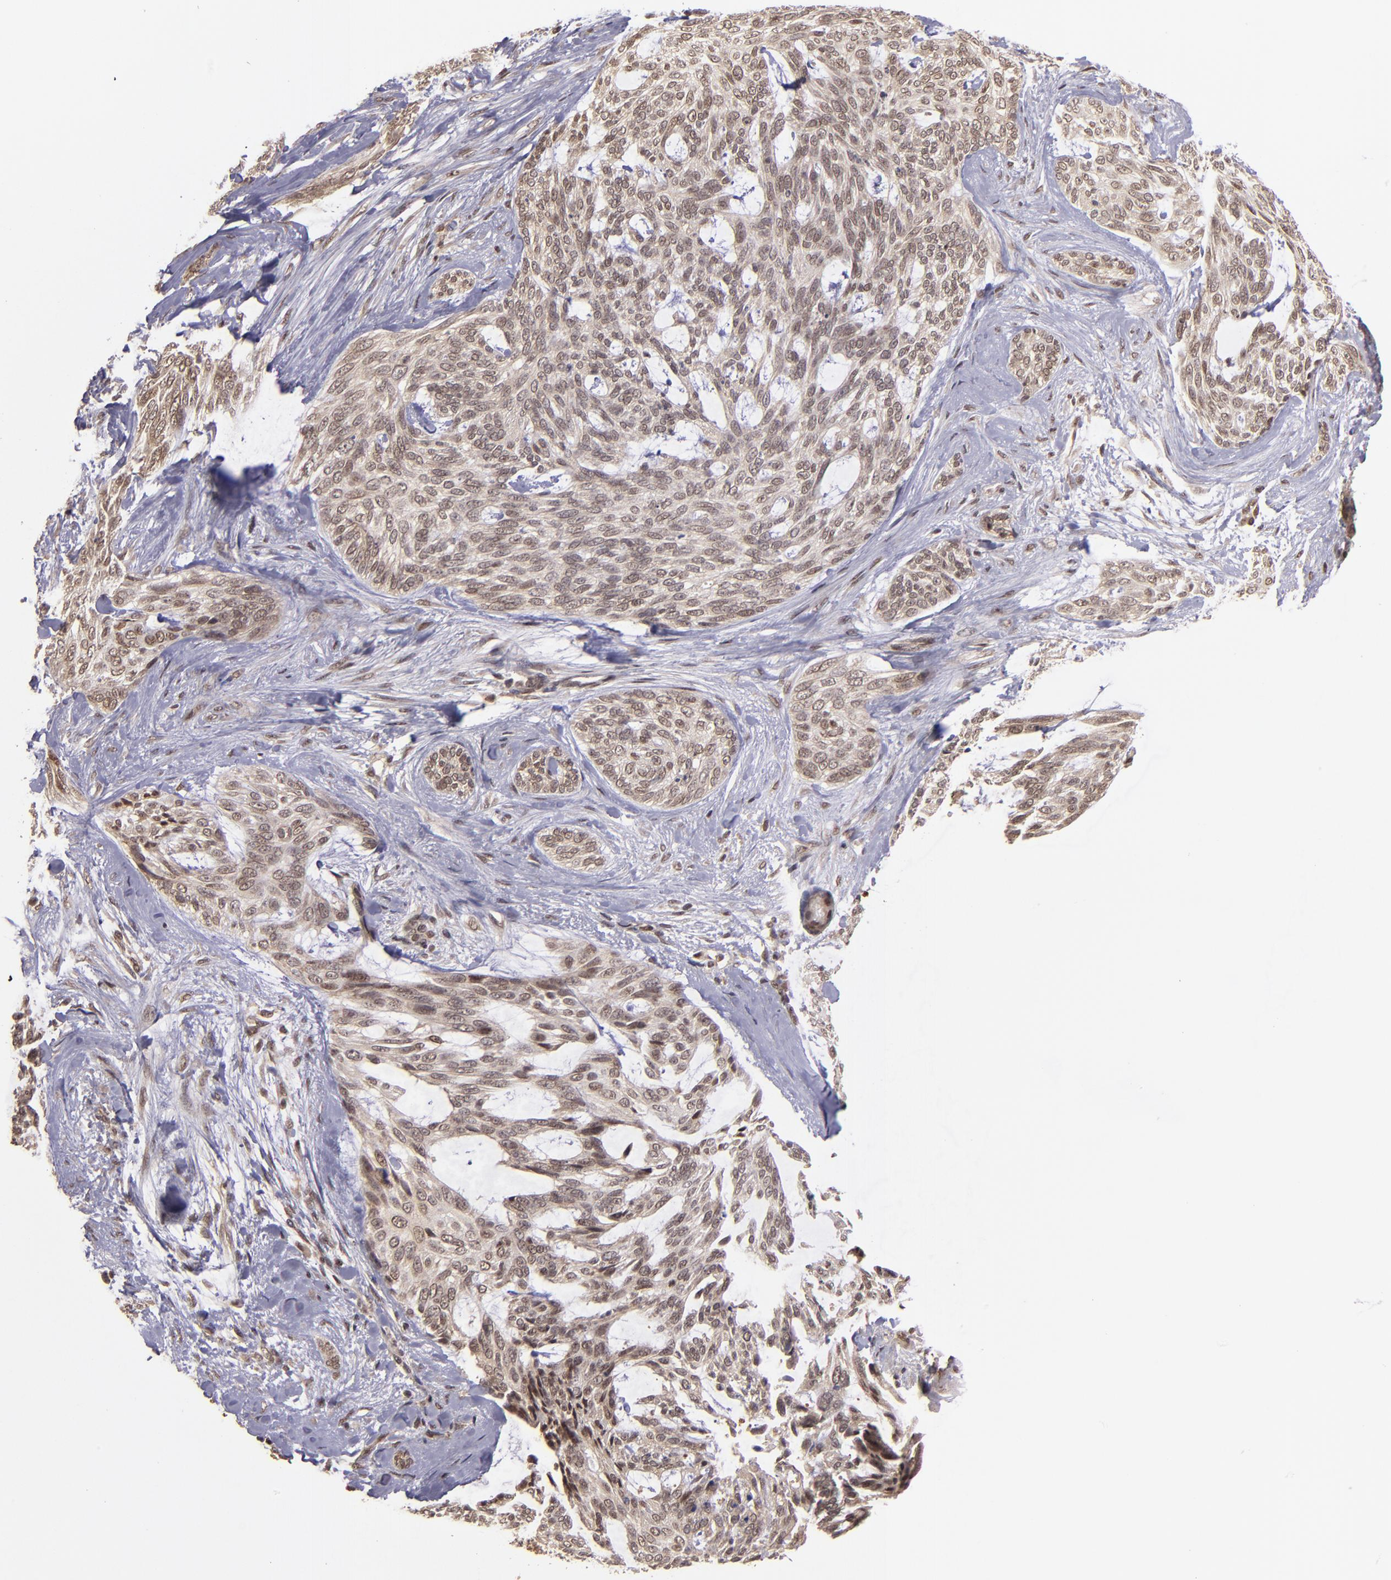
{"staining": {"intensity": "moderate", "quantity": ">75%", "location": "nuclear"}, "tissue": "skin cancer", "cell_type": "Tumor cells", "image_type": "cancer", "snomed": [{"axis": "morphology", "description": "Normal tissue, NOS"}, {"axis": "morphology", "description": "Basal cell carcinoma"}, {"axis": "topography", "description": "Skin"}], "caption": "DAB immunohistochemical staining of skin cancer displays moderate nuclear protein staining in about >75% of tumor cells.", "gene": "ABHD12B", "patient": {"sex": "female", "age": 71}}